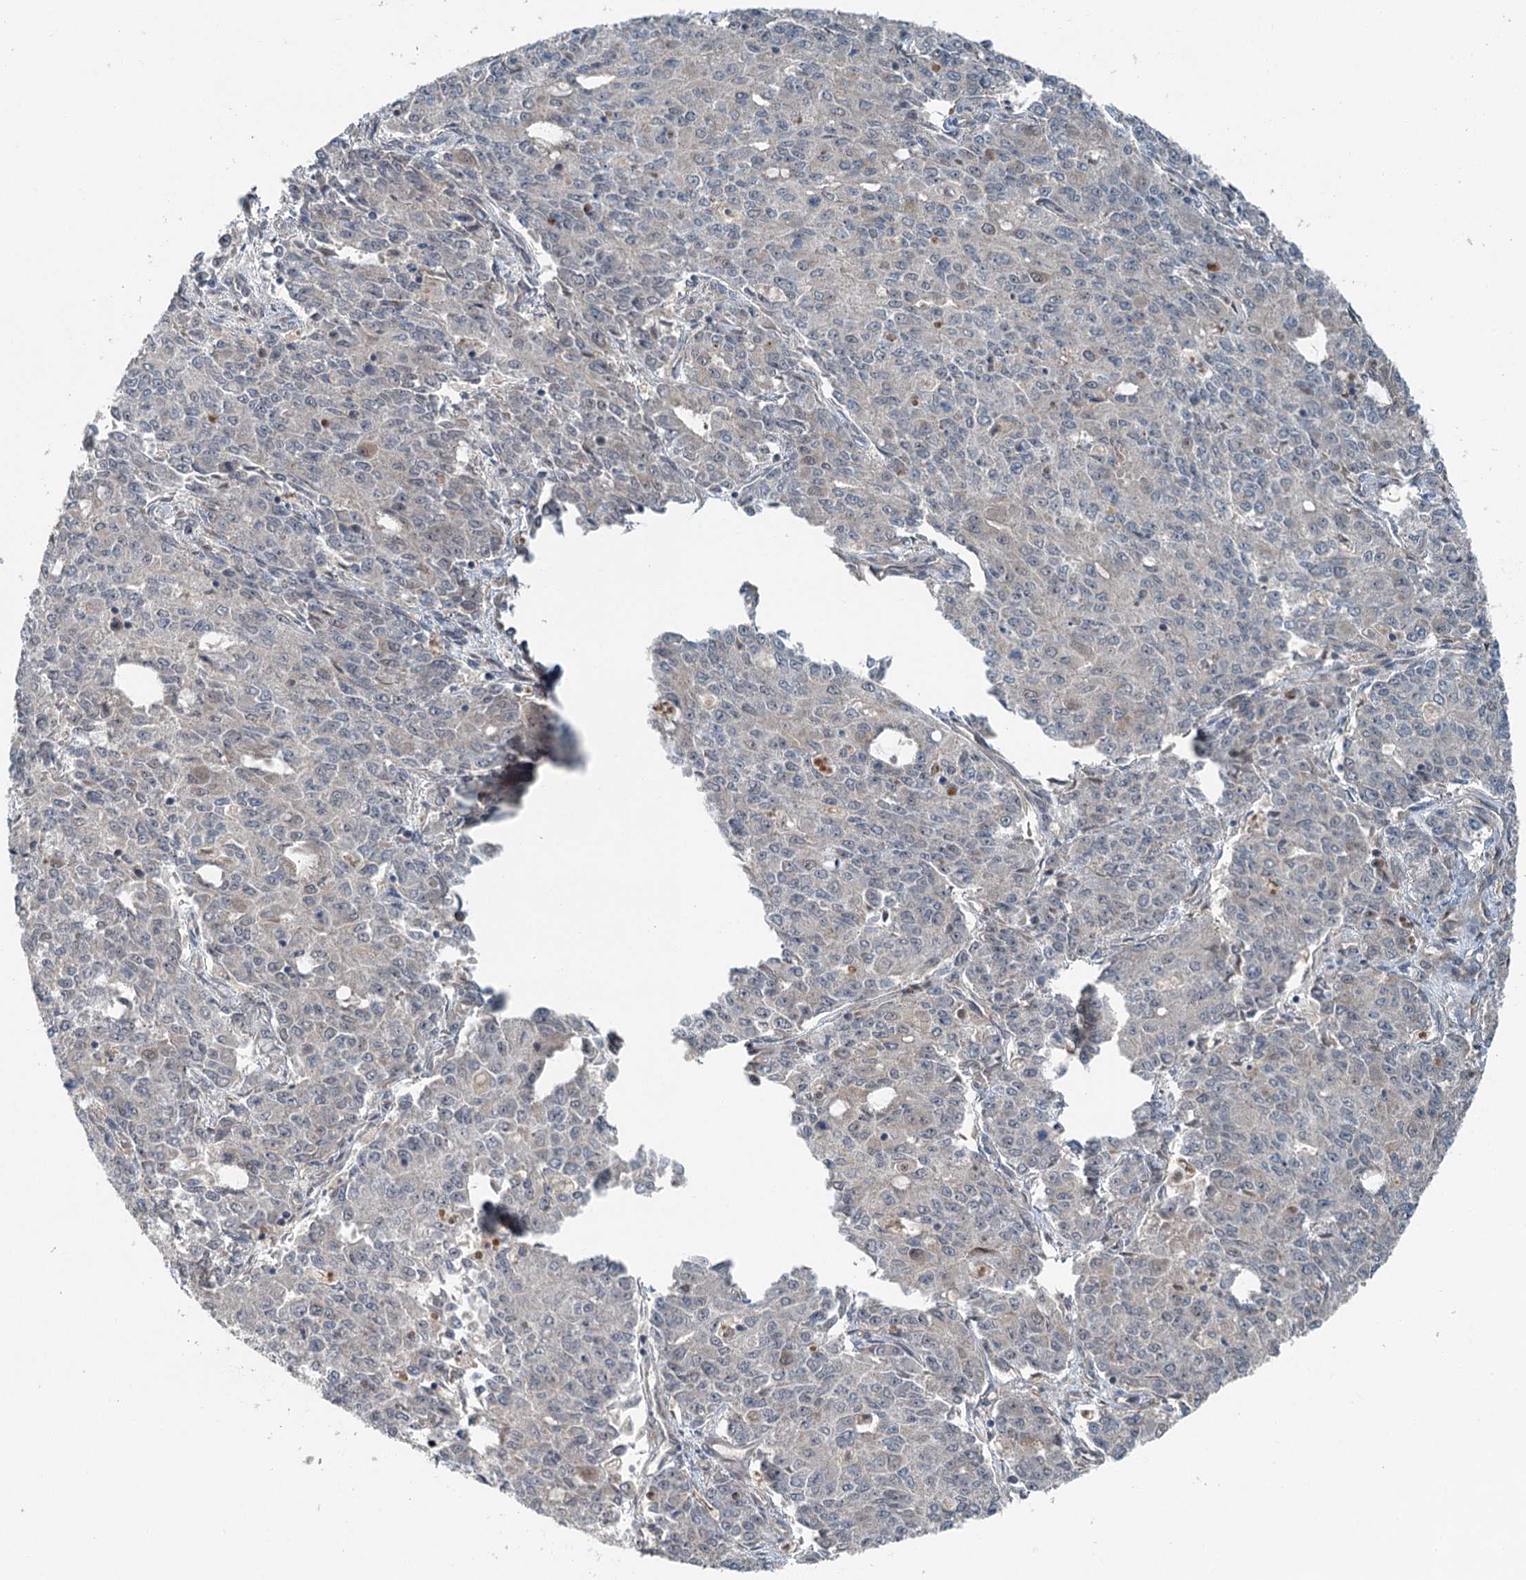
{"staining": {"intensity": "negative", "quantity": "none", "location": "none"}, "tissue": "endometrial cancer", "cell_type": "Tumor cells", "image_type": "cancer", "snomed": [{"axis": "morphology", "description": "Adenocarcinoma, NOS"}, {"axis": "topography", "description": "Endometrium"}], "caption": "This image is of endometrial cancer stained with IHC to label a protein in brown with the nuclei are counter-stained blue. There is no staining in tumor cells.", "gene": "CHCHD5", "patient": {"sex": "female", "age": 50}}